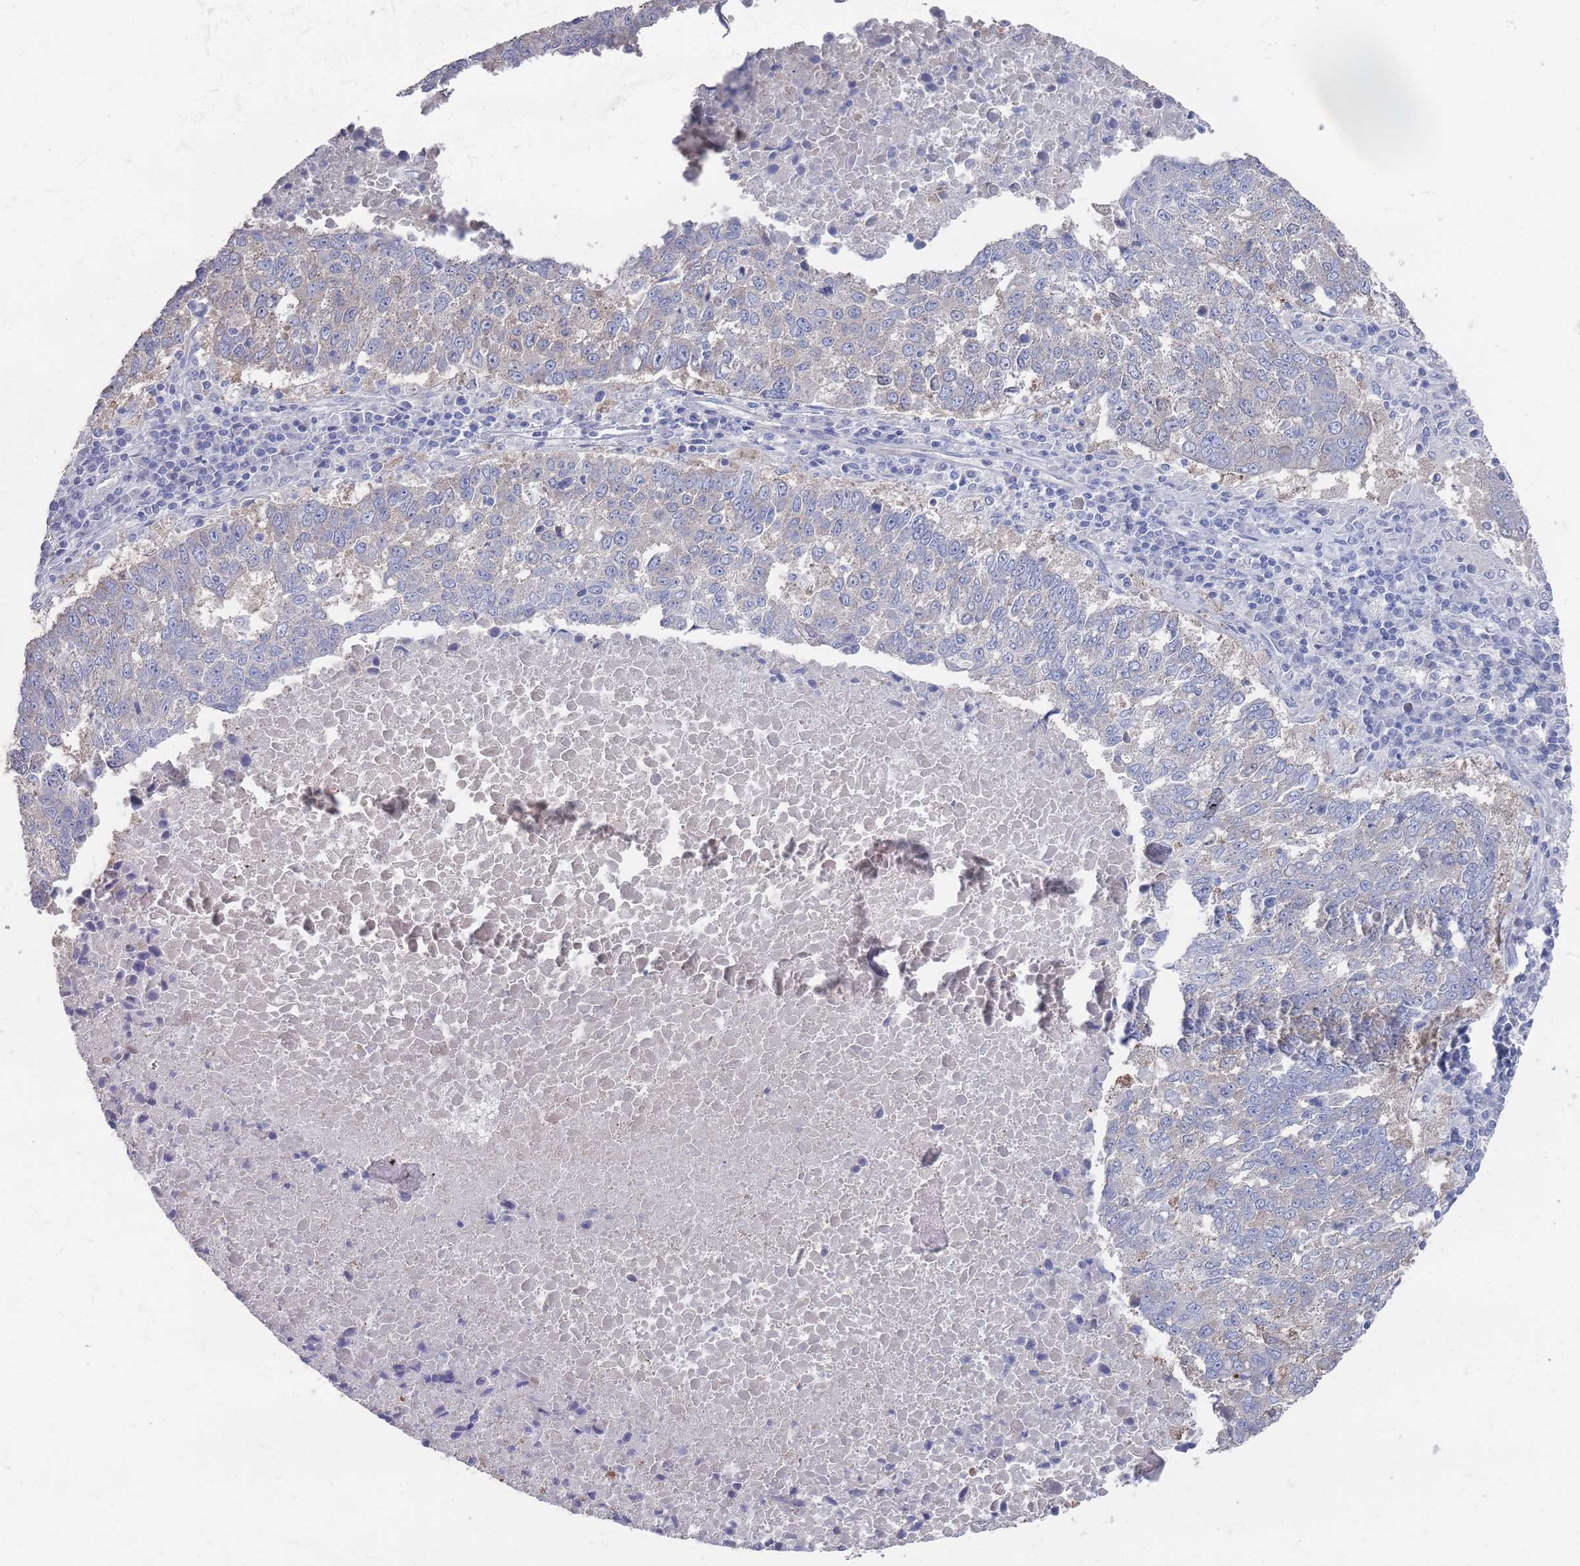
{"staining": {"intensity": "negative", "quantity": "none", "location": "none"}, "tissue": "lung cancer", "cell_type": "Tumor cells", "image_type": "cancer", "snomed": [{"axis": "morphology", "description": "Squamous cell carcinoma, NOS"}, {"axis": "topography", "description": "Lung"}], "caption": "Tumor cells show no significant expression in lung squamous cell carcinoma. (Brightfield microscopy of DAB (3,3'-diaminobenzidine) IHC at high magnification).", "gene": "TMCO3", "patient": {"sex": "male", "age": 73}}